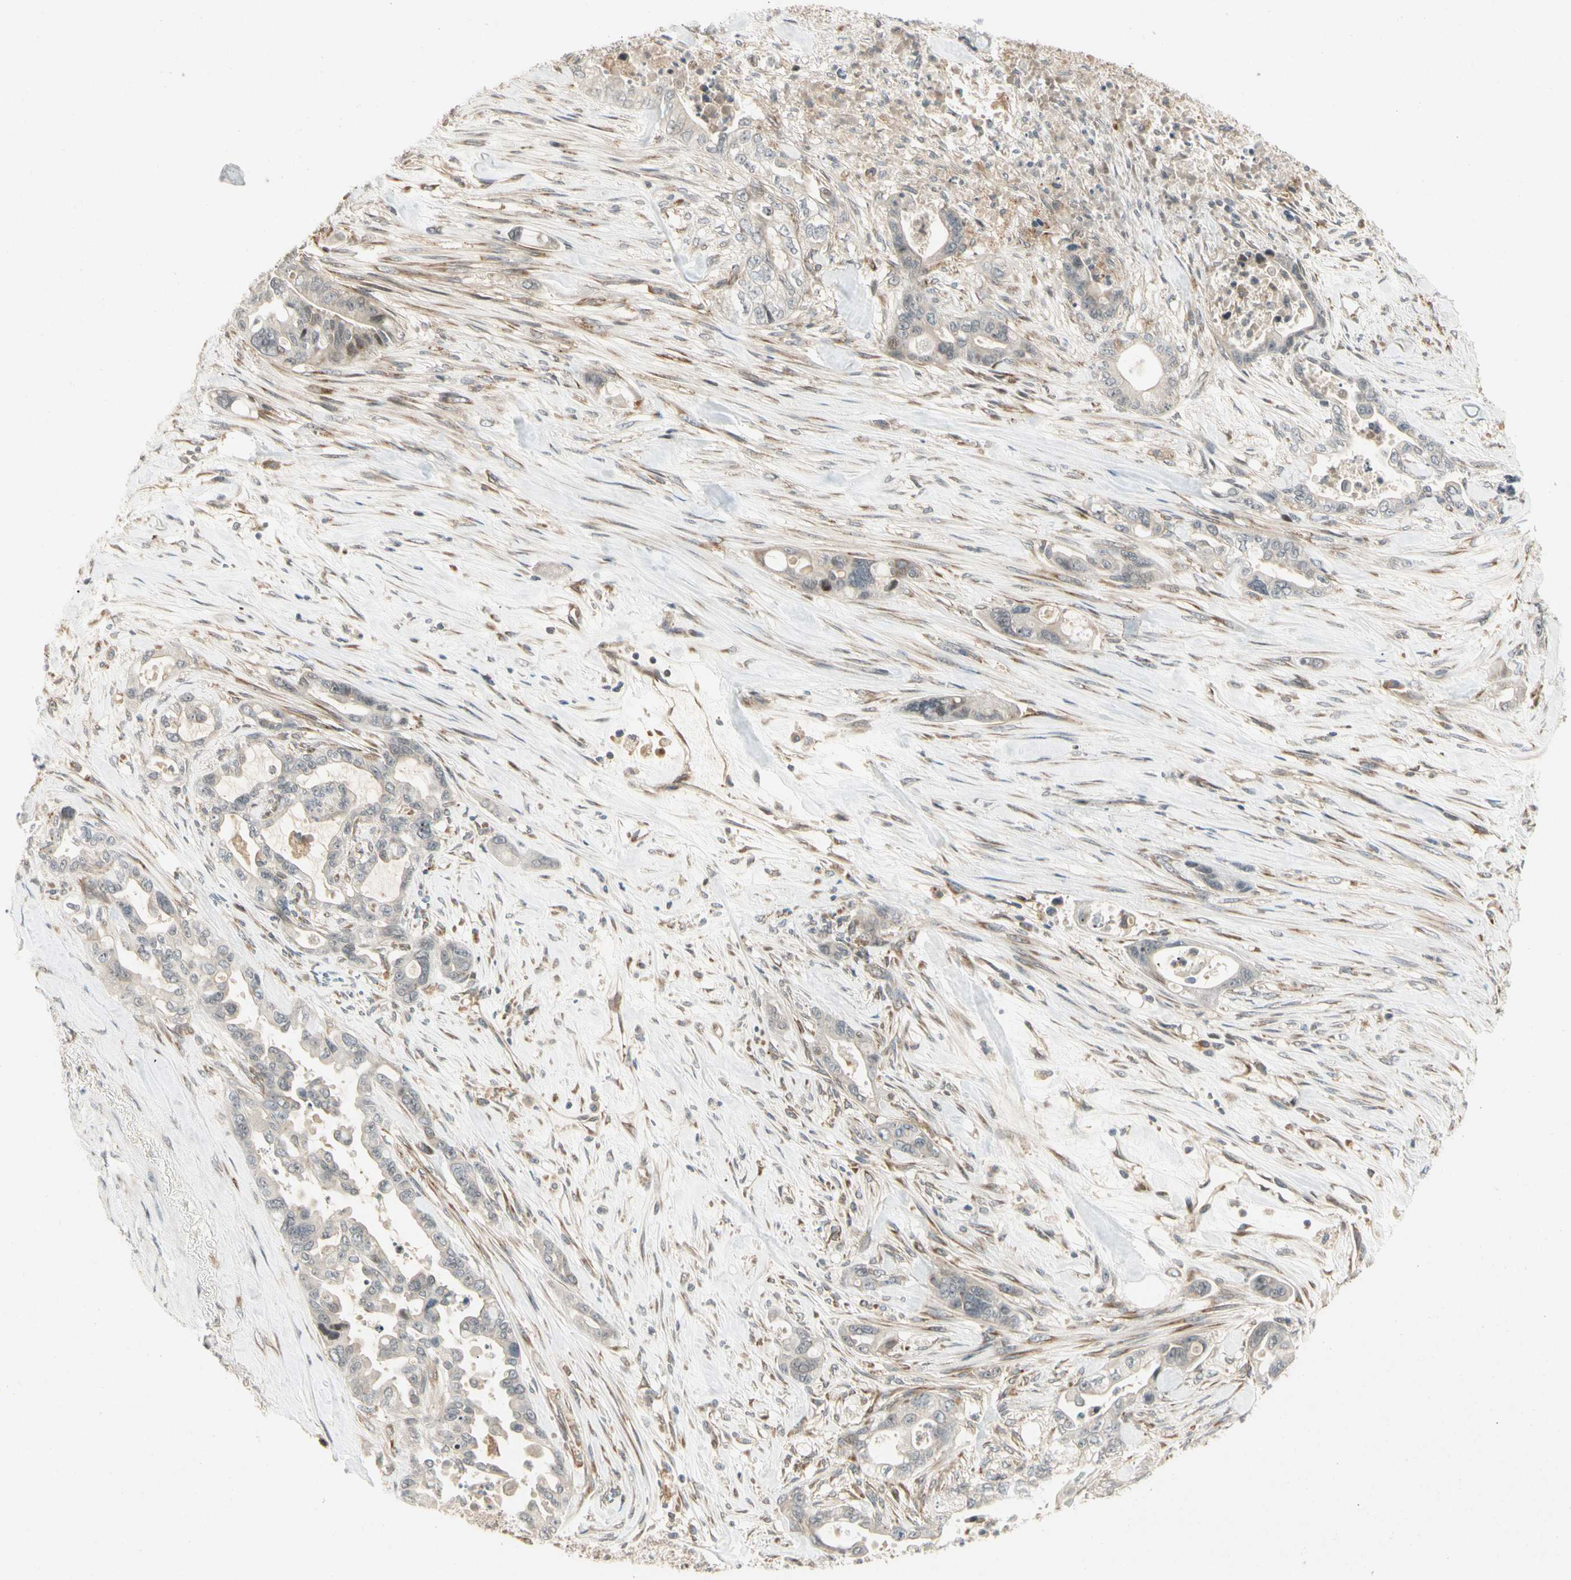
{"staining": {"intensity": "negative", "quantity": "none", "location": "none"}, "tissue": "pancreatic cancer", "cell_type": "Tumor cells", "image_type": "cancer", "snomed": [{"axis": "morphology", "description": "Adenocarcinoma, NOS"}, {"axis": "topography", "description": "Pancreas"}], "caption": "Immunohistochemistry micrograph of neoplastic tissue: human pancreatic cancer stained with DAB displays no significant protein expression in tumor cells.", "gene": "FNDC3B", "patient": {"sex": "male", "age": 70}}